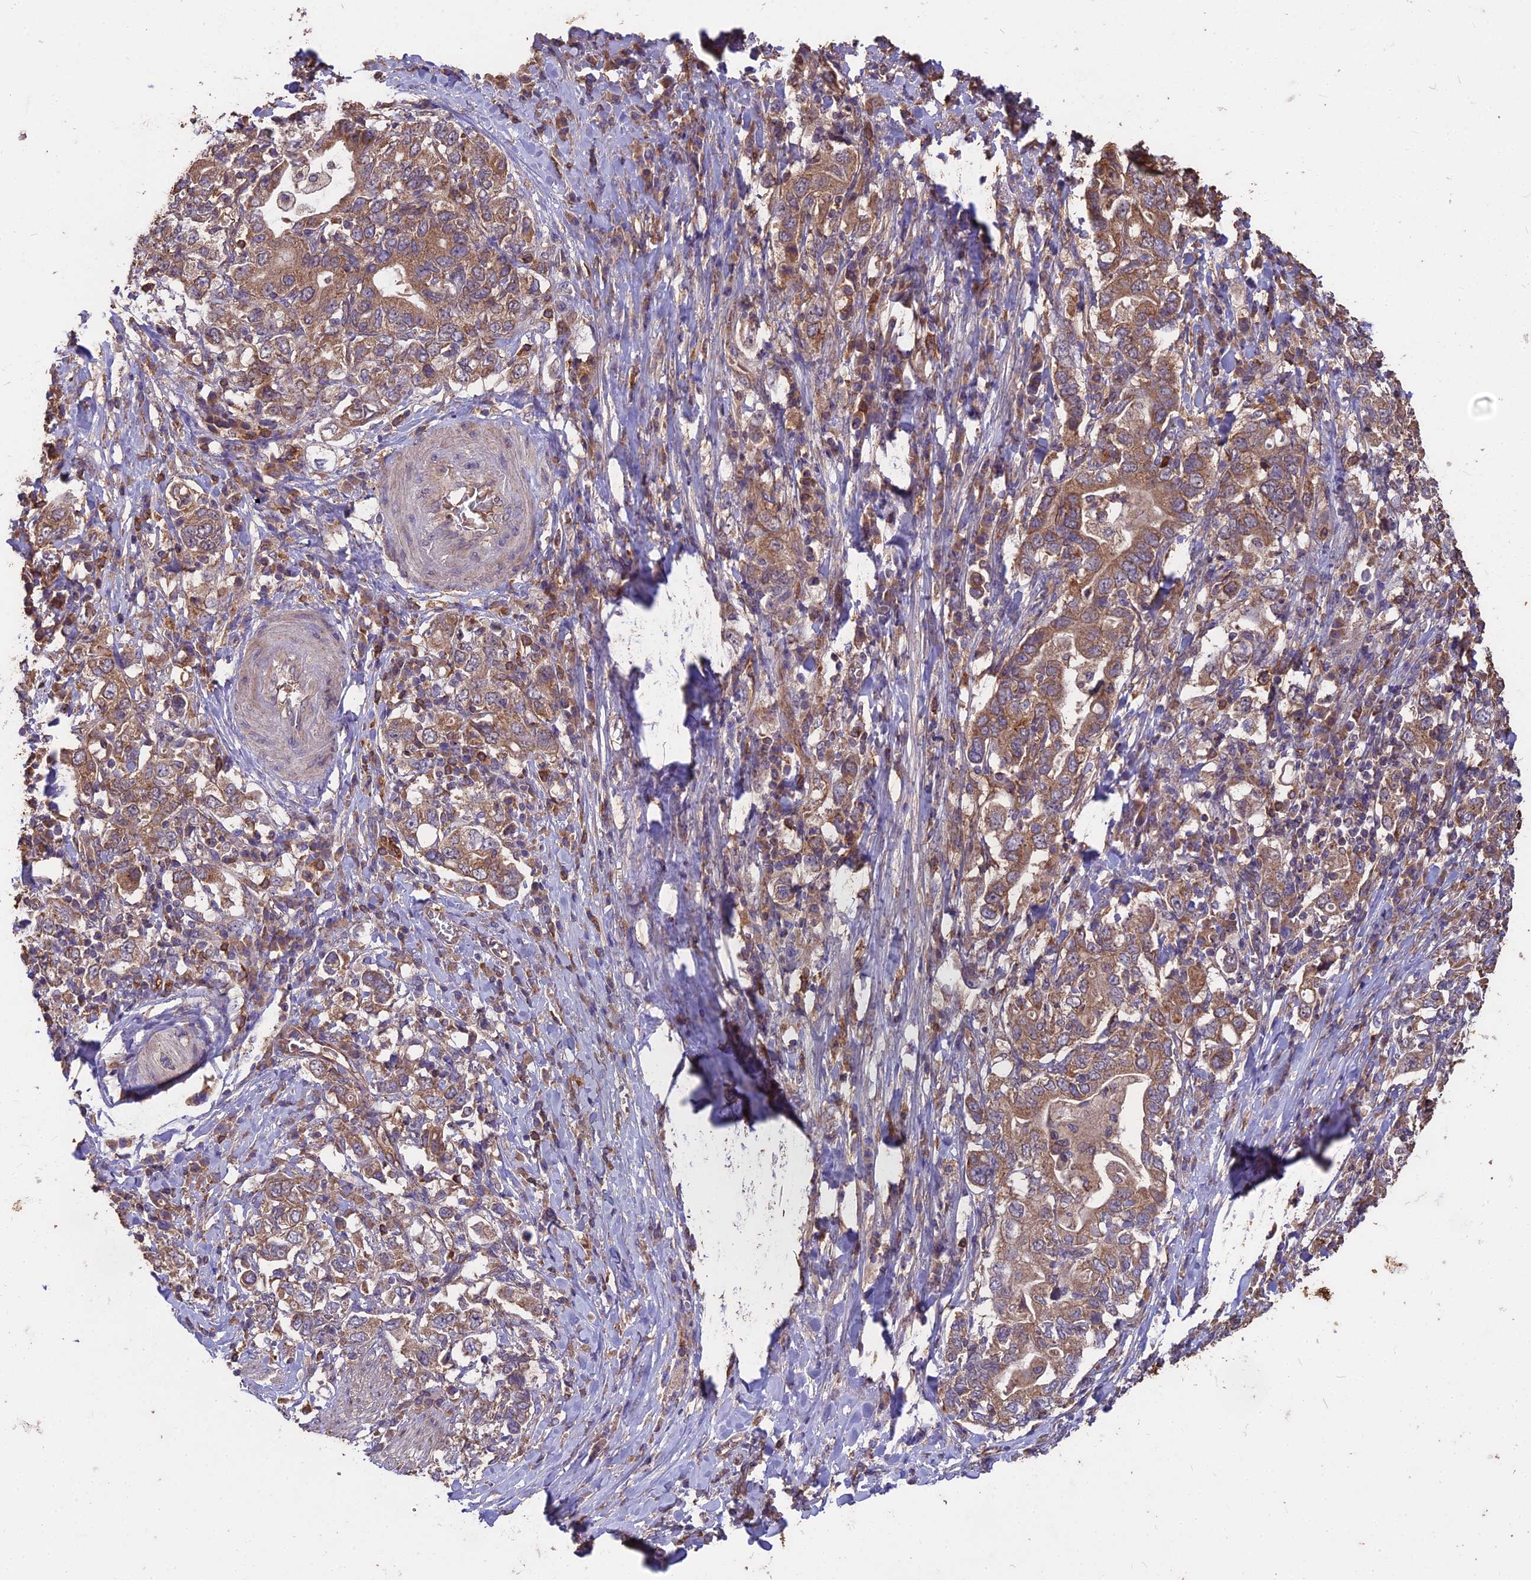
{"staining": {"intensity": "moderate", "quantity": ">75%", "location": "cytoplasmic/membranous"}, "tissue": "stomach cancer", "cell_type": "Tumor cells", "image_type": "cancer", "snomed": [{"axis": "morphology", "description": "Adenocarcinoma, NOS"}, {"axis": "topography", "description": "Stomach, upper"}, {"axis": "topography", "description": "Stomach"}], "caption": "Immunohistochemical staining of stomach cancer demonstrates medium levels of moderate cytoplasmic/membranous protein positivity in about >75% of tumor cells.", "gene": "CEMIP2", "patient": {"sex": "male", "age": 62}}